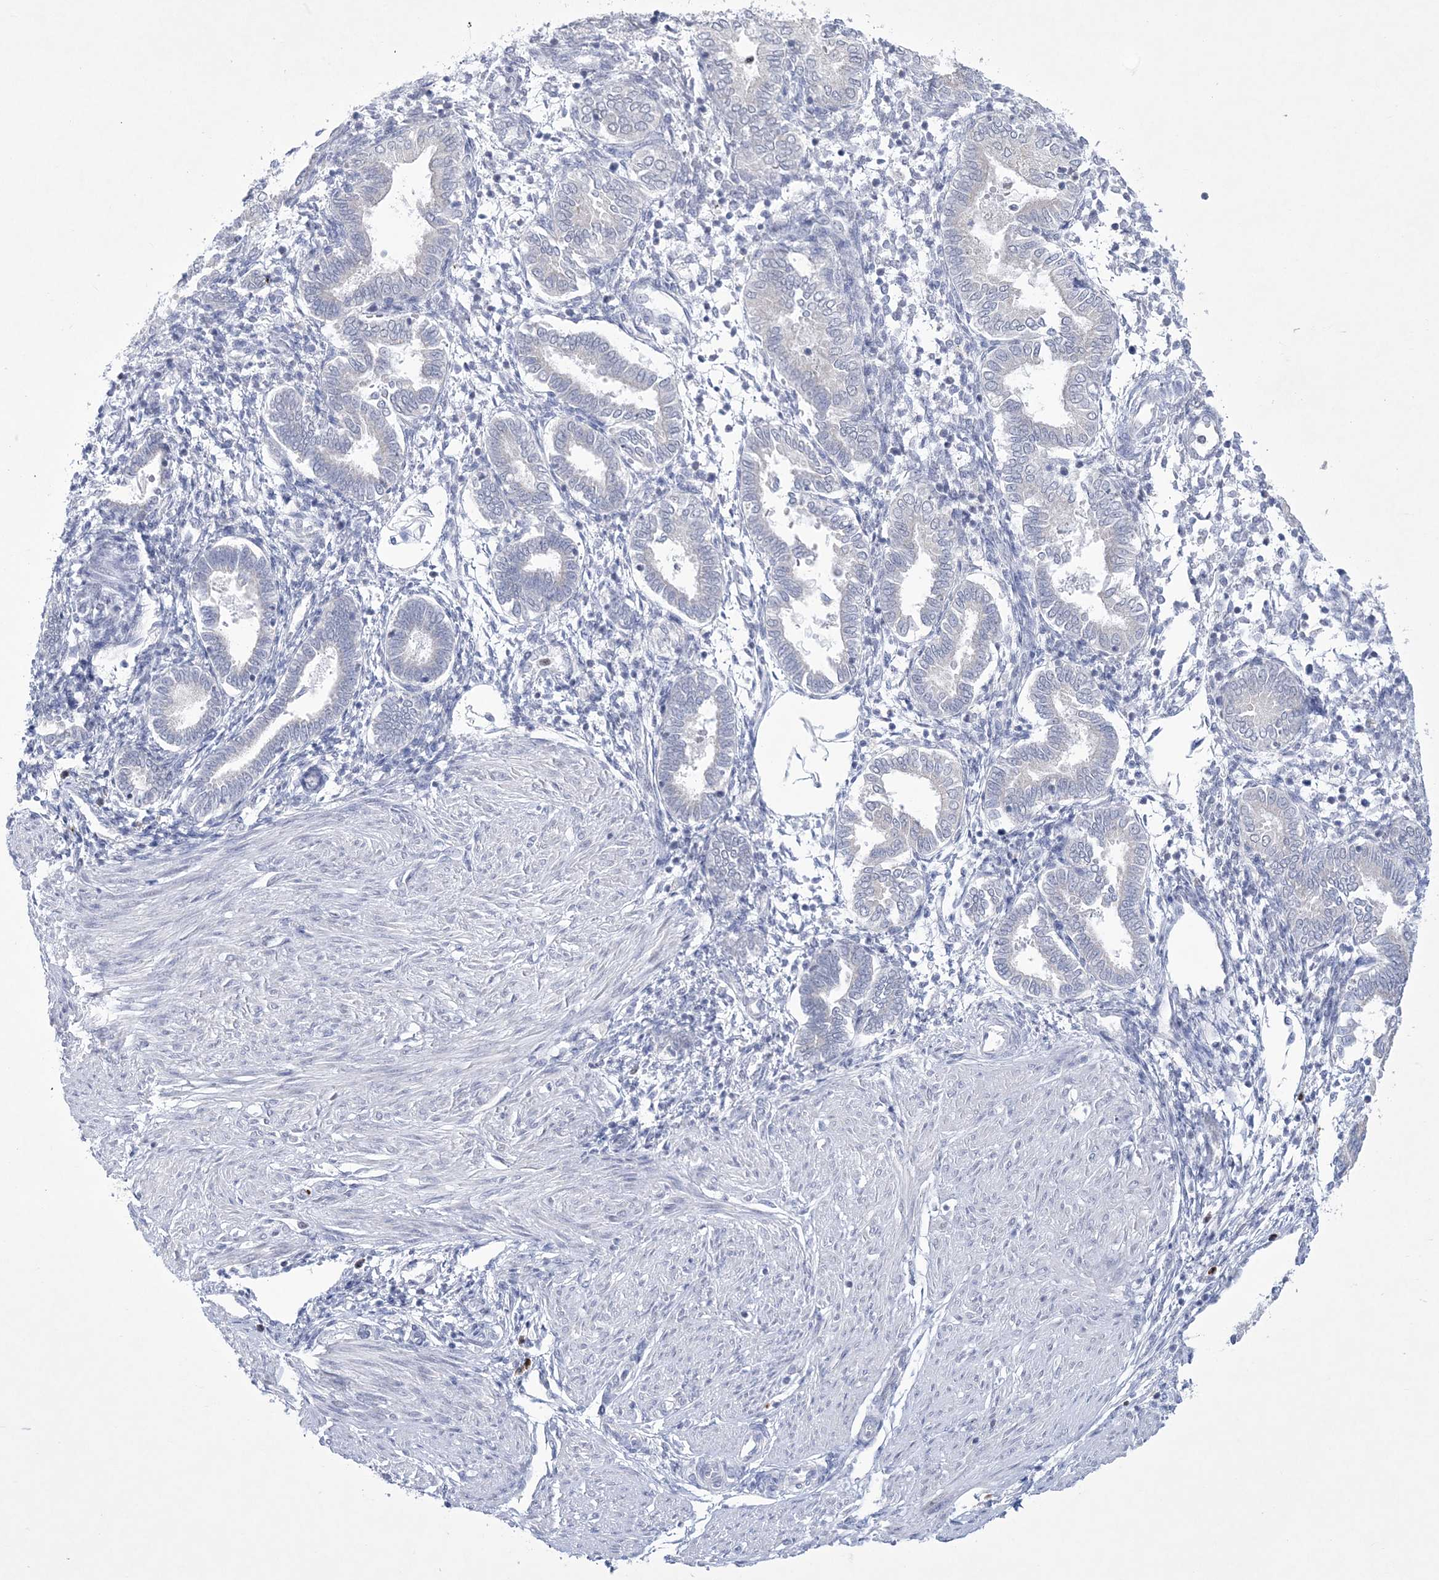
{"staining": {"intensity": "negative", "quantity": "none", "location": "none"}, "tissue": "endometrium", "cell_type": "Cells in endometrial stroma", "image_type": "normal", "snomed": [{"axis": "morphology", "description": "Normal tissue, NOS"}, {"axis": "topography", "description": "Endometrium"}], "caption": "This is a micrograph of immunohistochemistry (IHC) staining of benign endometrium, which shows no staining in cells in endometrial stroma.", "gene": "WDR27", "patient": {"sex": "female", "age": 53}}